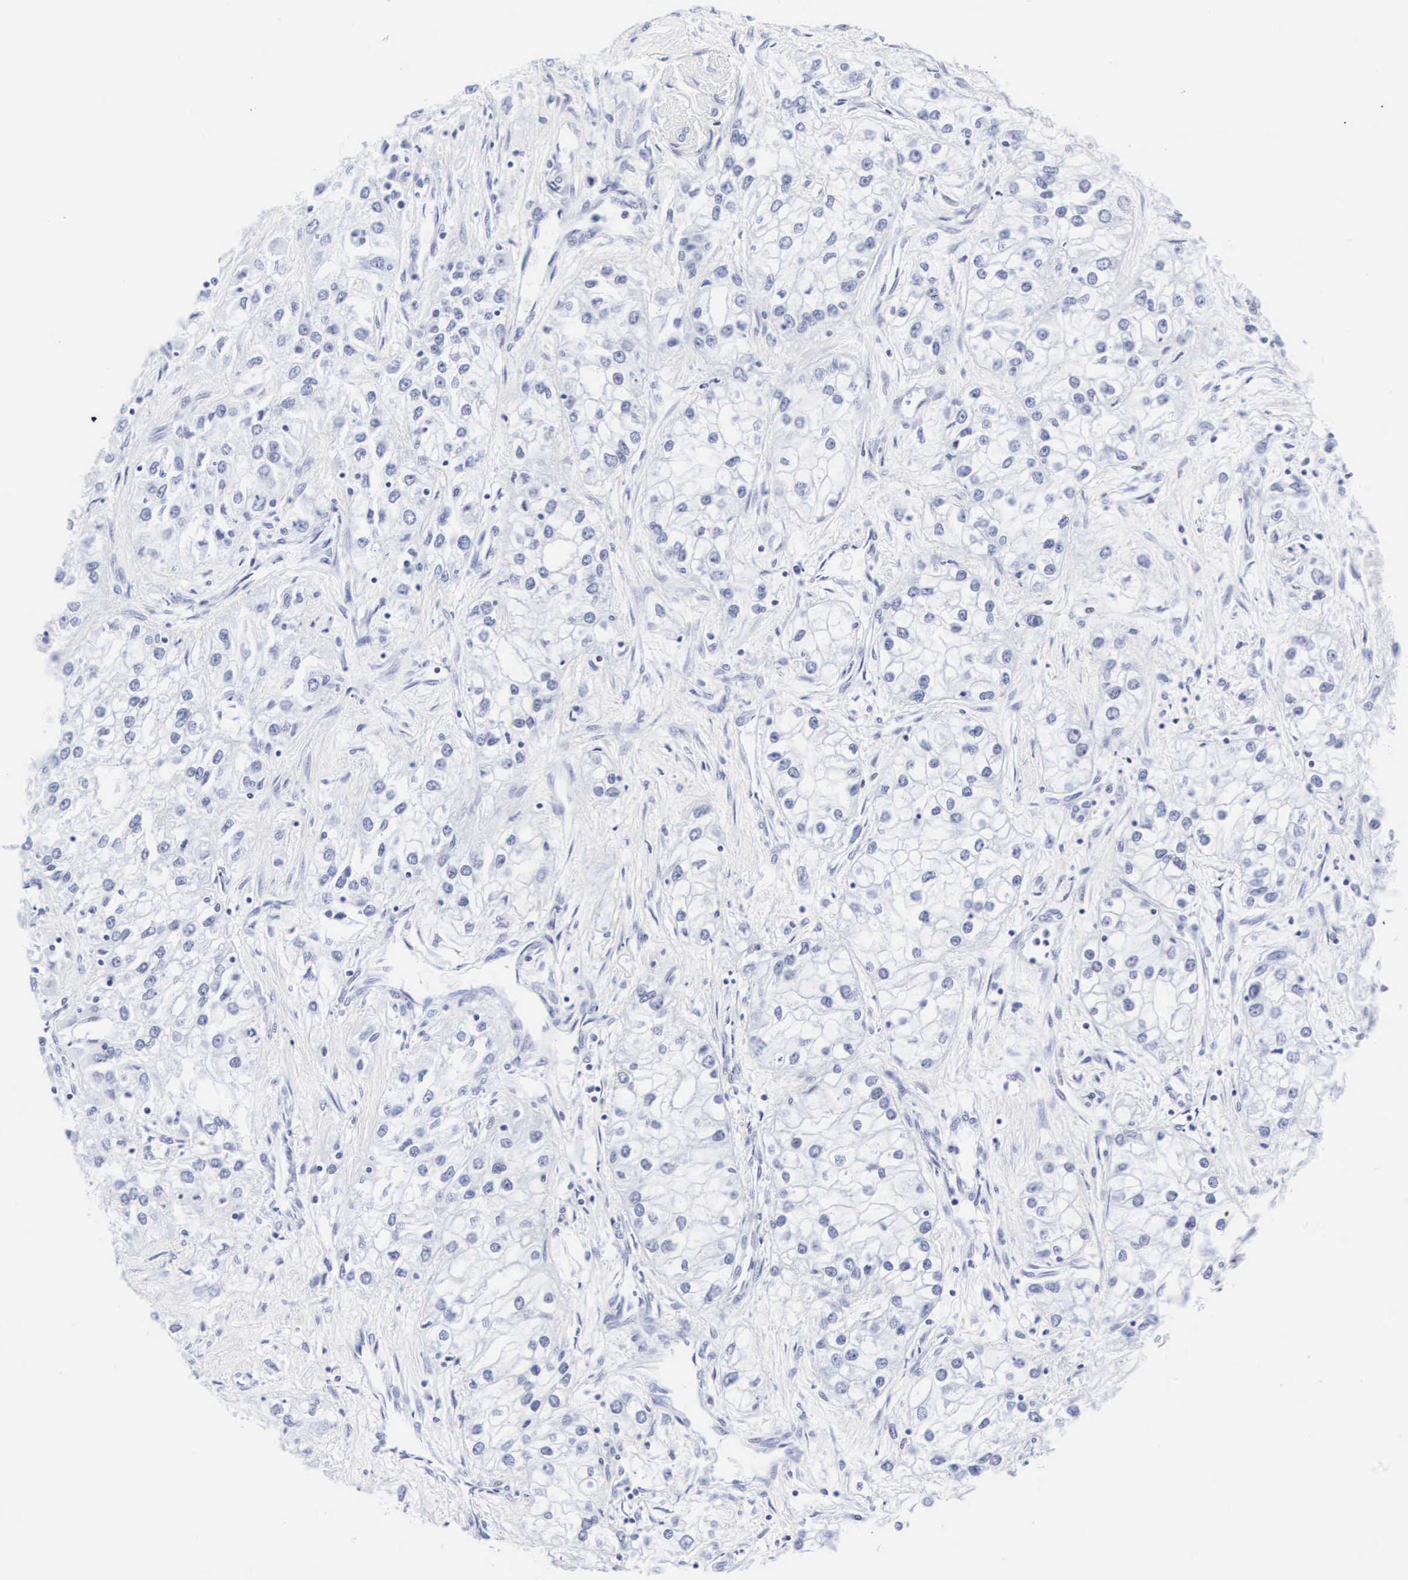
{"staining": {"intensity": "negative", "quantity": "none", "location": "none"}, "tissue": "renal cancer", "cell_type": "Tumor cells", "image_type": "cancer", "snomed": [{"axis": "morphology", "description": "Adenocarcinoma, NOS"}, {"axis": "topography", "description": "Kidney"}], "caption": "Micrograph shows no protein staining in tumor cells of renal cancer (adenocarcinoma) tissue. Nuclei are stained in blue.", "gene": "CGB3", "patient": {"sex": "male", "age": 57}}